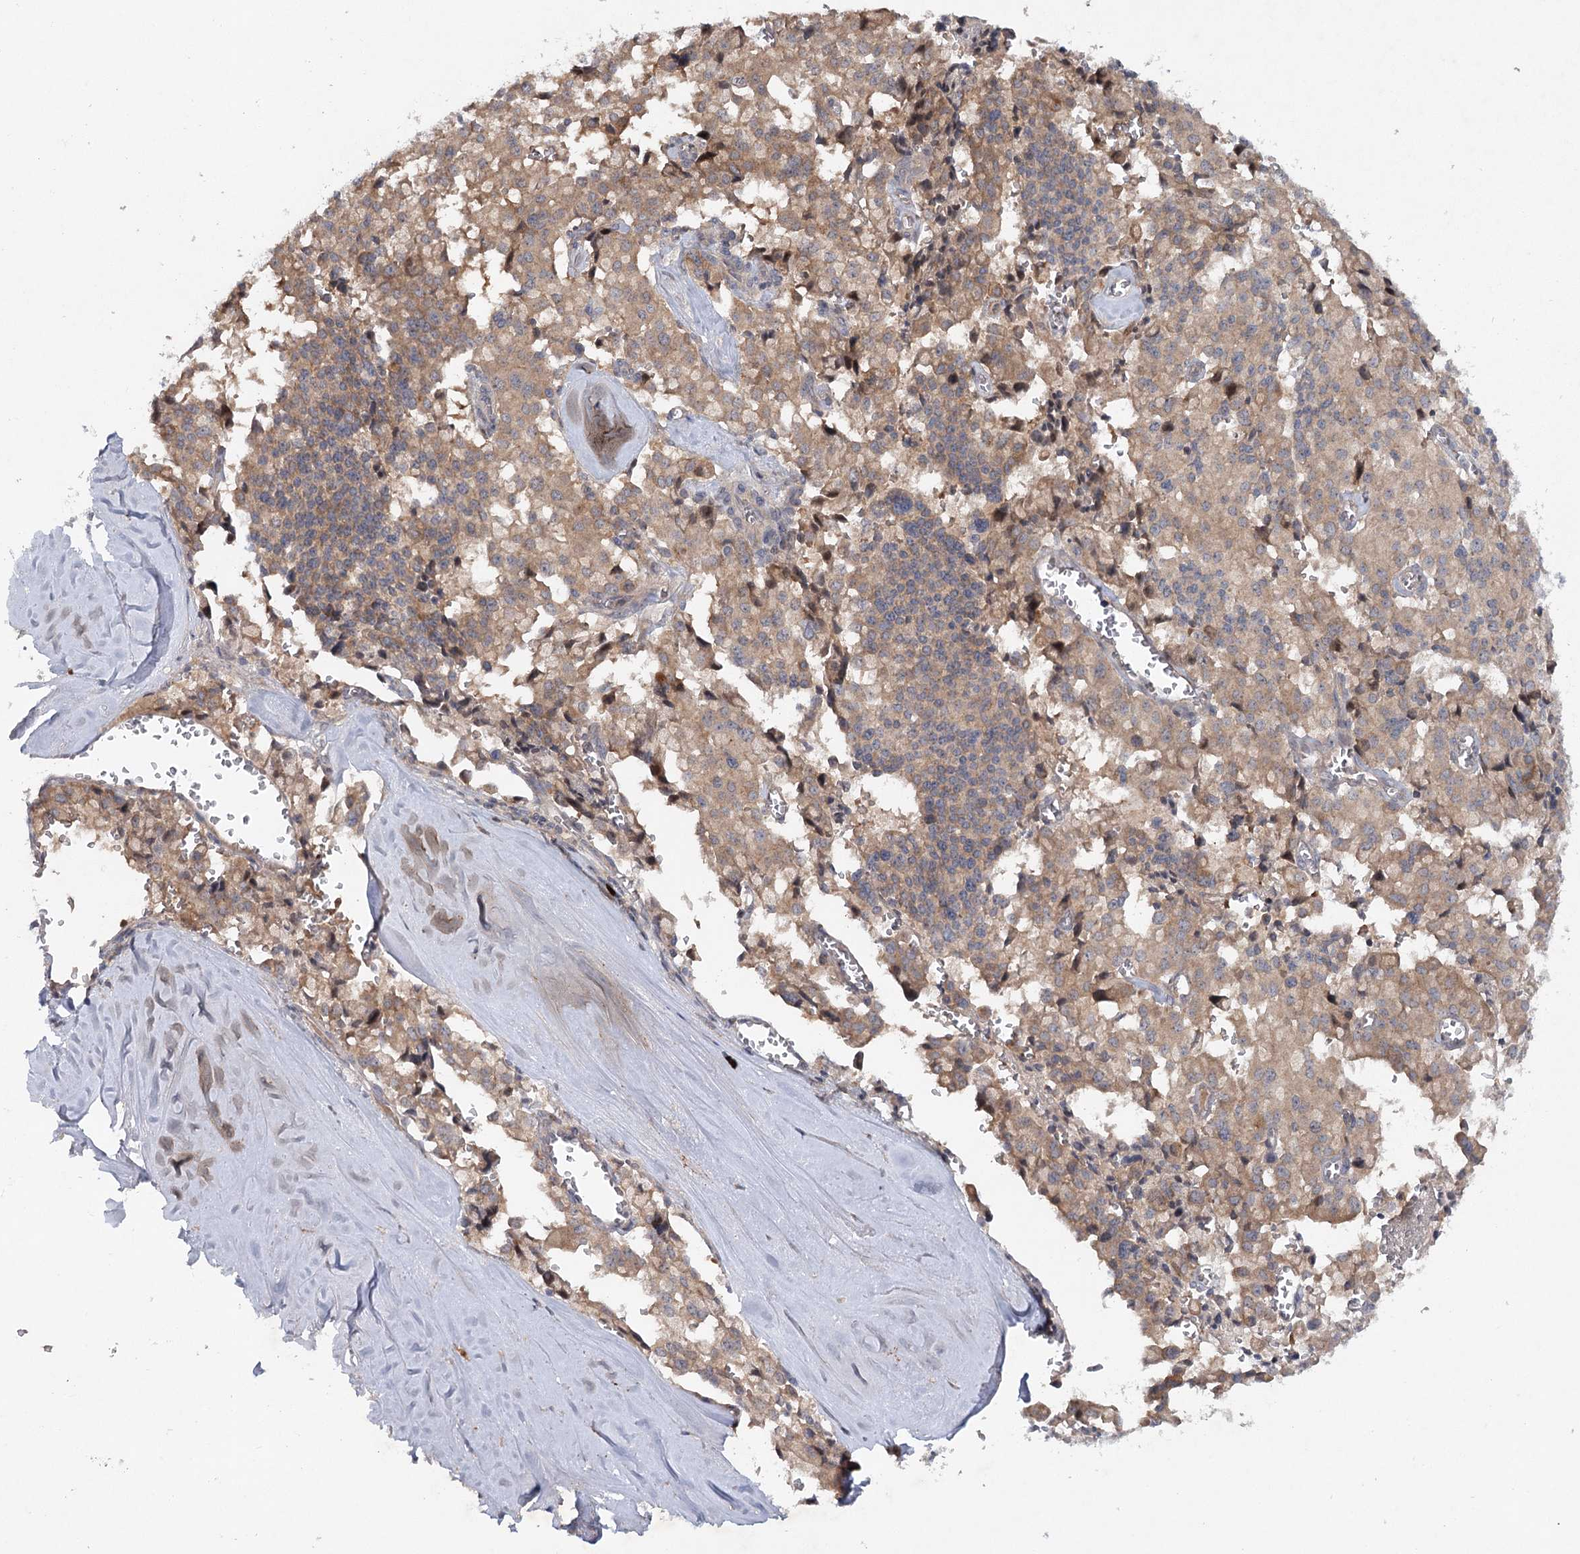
{"staining": {"intensity": "moderate", "quantity": ">75%", "location": "cytoplasmic/membranous"}, "tissue": "pancreatic cancer", "cell_type": "Tumor cells", "image_type": "cancer", "snomed": [{"axis": "morphology", "description": "Adenocarcinoma, NOS"}, {"axis": "topography", "description": "Pancreas"}], "caption": "Pancreatic adenocarcinoma stained with a brown dye displays moderate cytoplasmic/membranous positive positivity in approximately >75% of tumor cells.", "gene": "MAP3K13", "patient": {"sex": "male", "age": 65}}